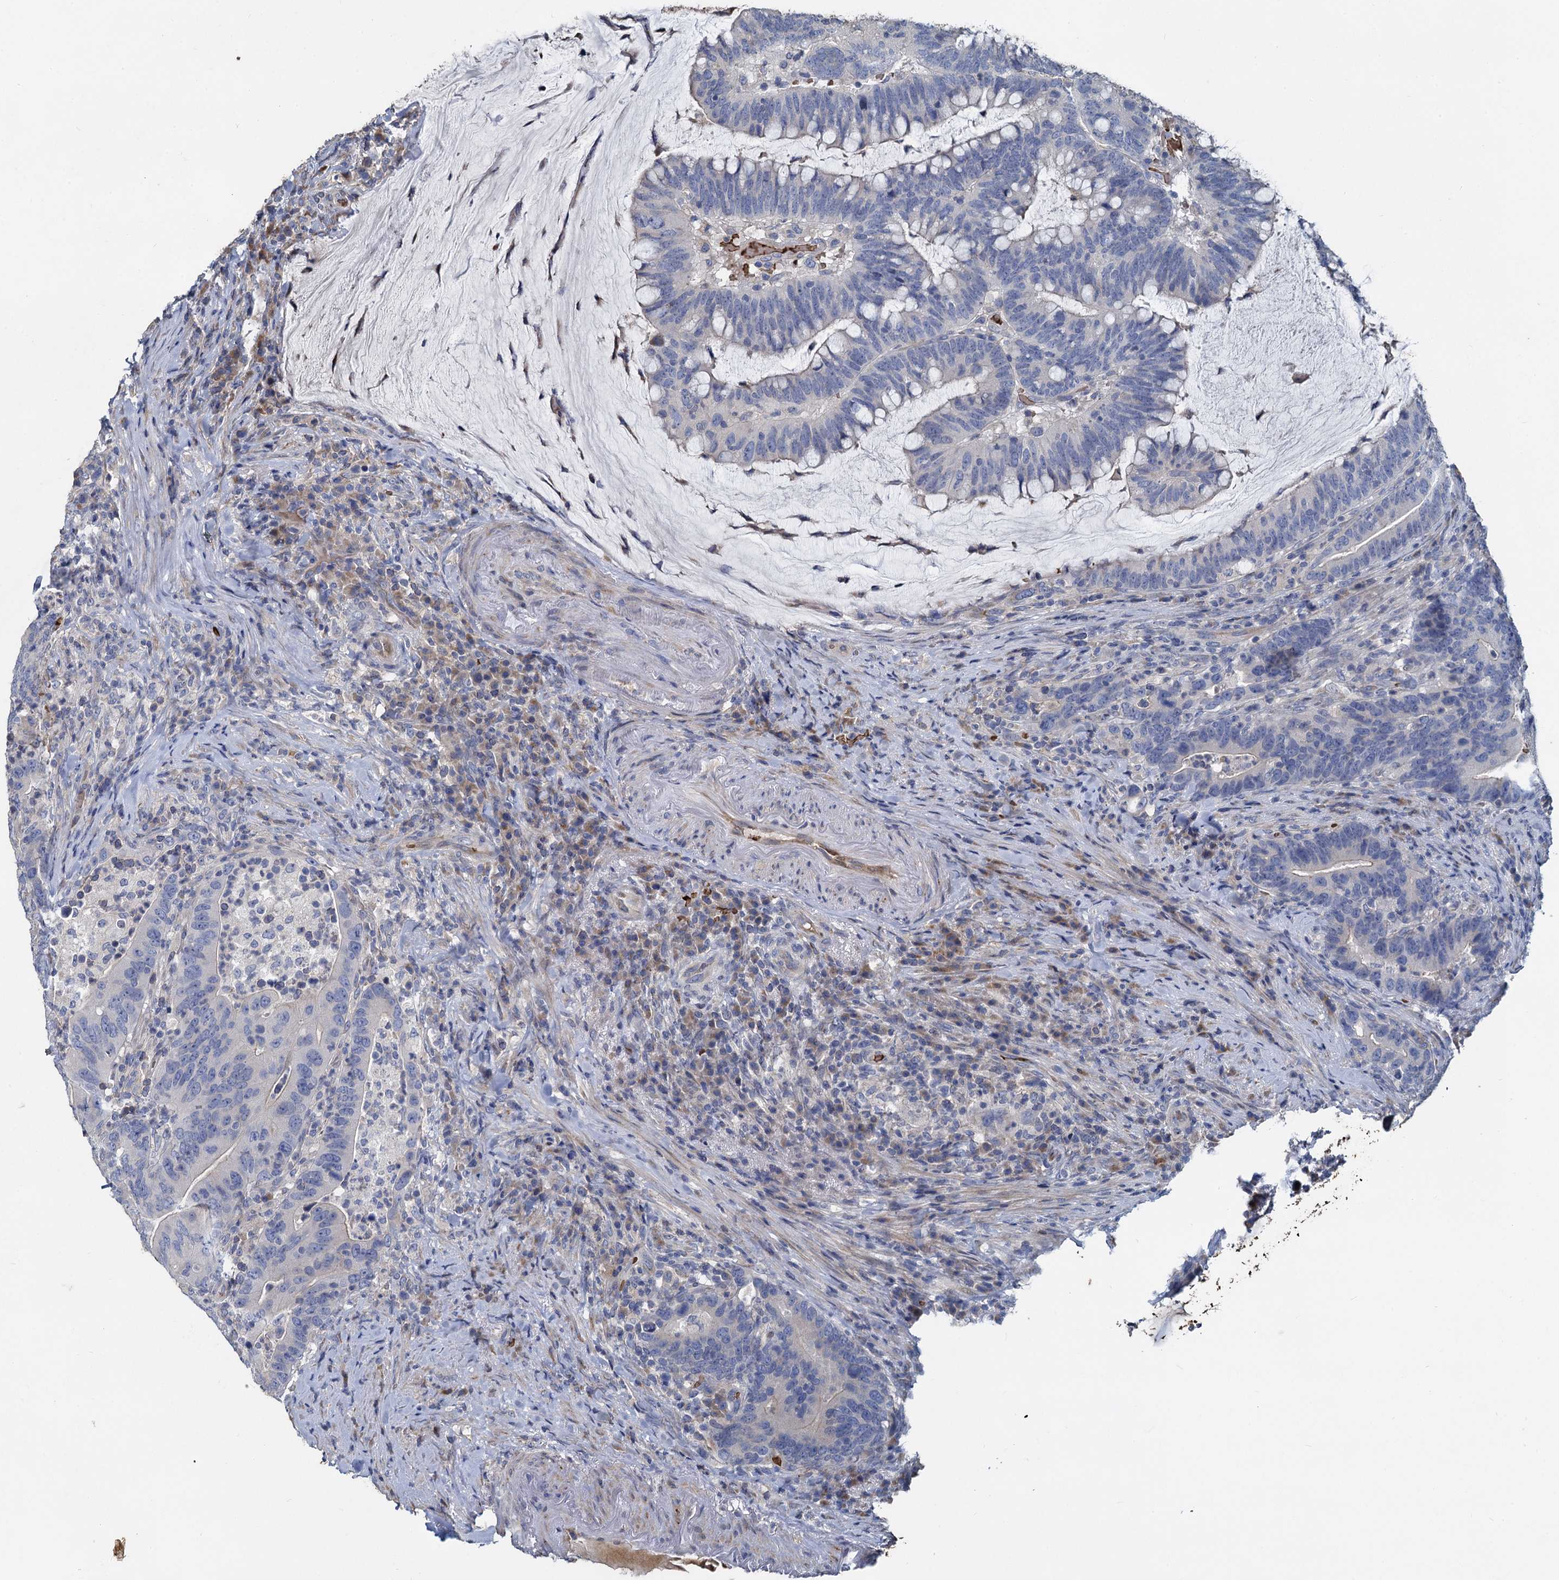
{"staining": {"intensity": "negative", "quantity": "none", "location": "none"}, "tissue": "colorectal cancer", "cell_type": "Tumor cells", "image_type": "cancer", "snomed": [{"axis": "morphology", "description": "Adenocarcinoma, NOS"}, {"axis": "topography", "description": "Colon"}], "caption": "A micrograph of human colorectal cancer (adenocarcinoma) is negative for staining in tumor cells.", "gene": "TCTN2", "patient": {"sex": "female", "age": 66}}